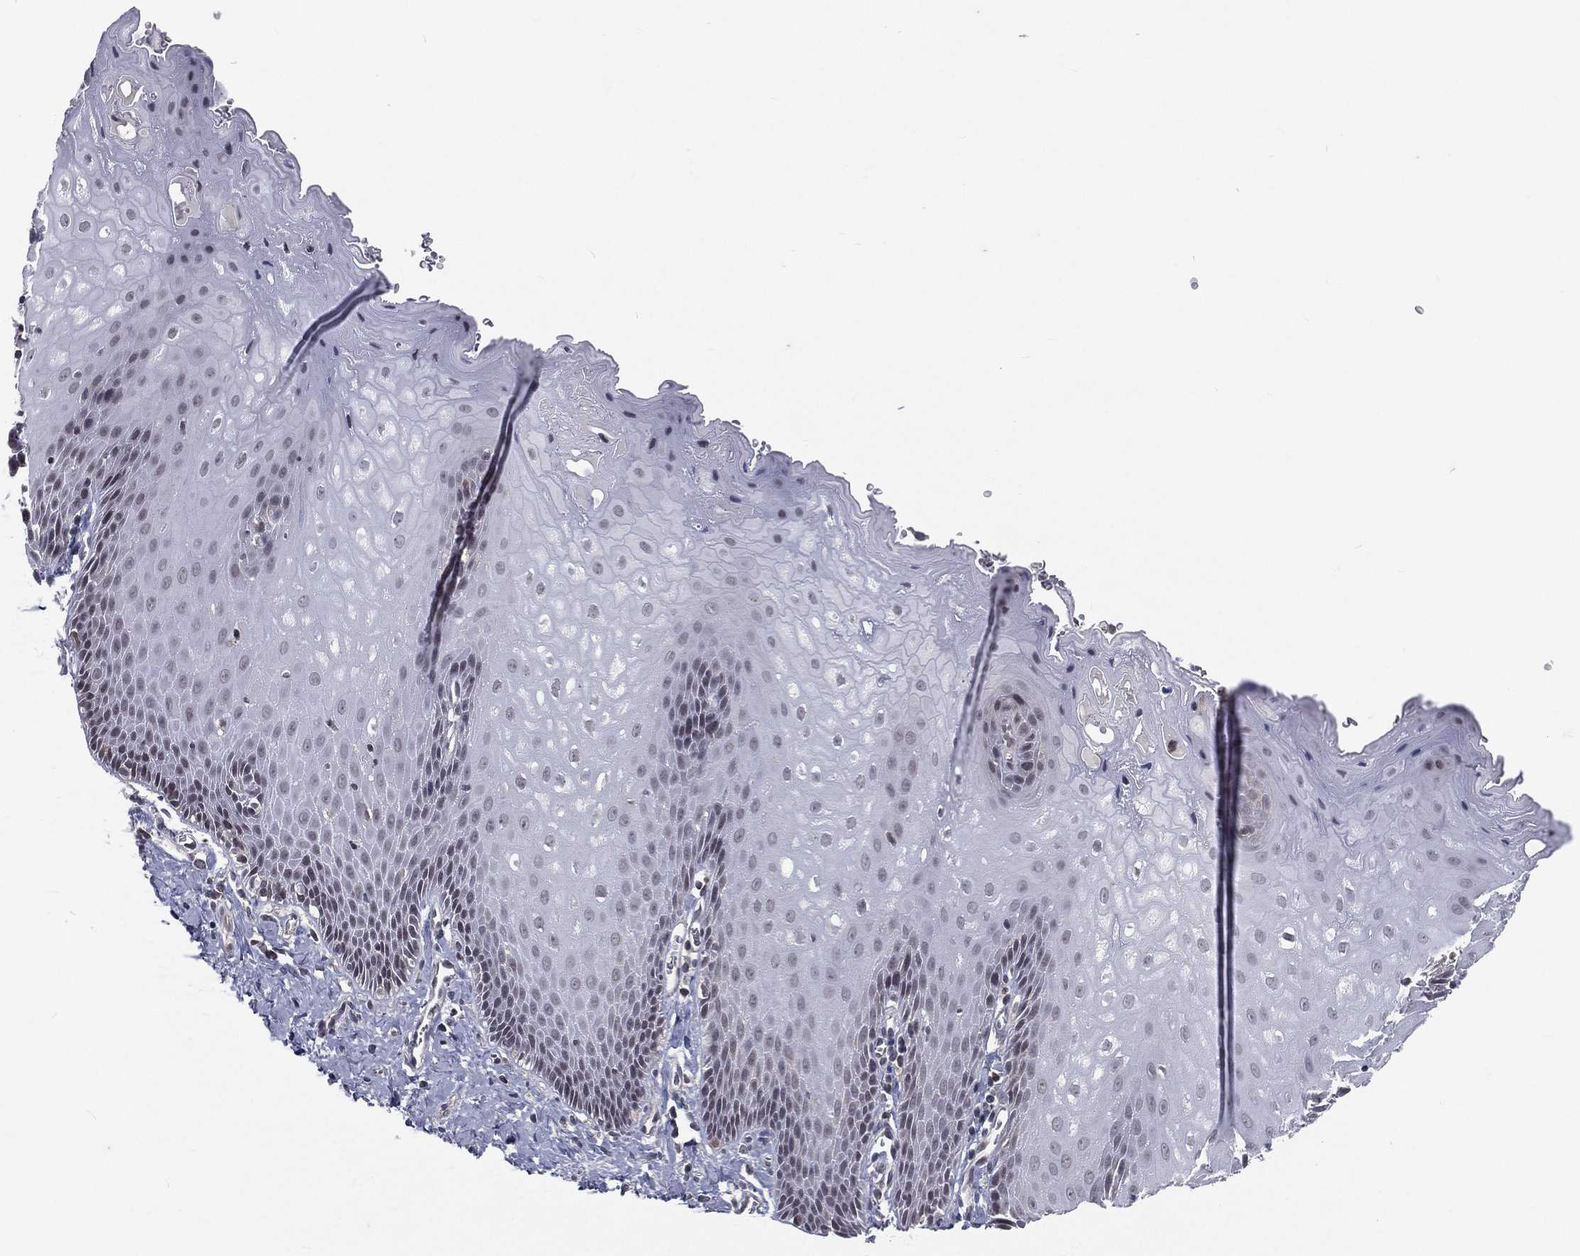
{"staining": {"intensity": "negative", "quantity": "none", "location": "none"}, "tissue": "esophagus", "cell_type": "Squamous epithelial cells", "image_type": "normal", "snomed": [{"axis": "morphology", "description": "Normal tissue, NOS"}, {"axis": "topography", "description": "Esophagus"}], "caption": "Squamous epithelial cells show no significant protein expression in unremarkable esophagus. (Brightfield microscopy of DAB immunohistochemistry (IHC) at high magnification).", "gene": "MORC2", "patient": {"sex": "male", "age": 64}}